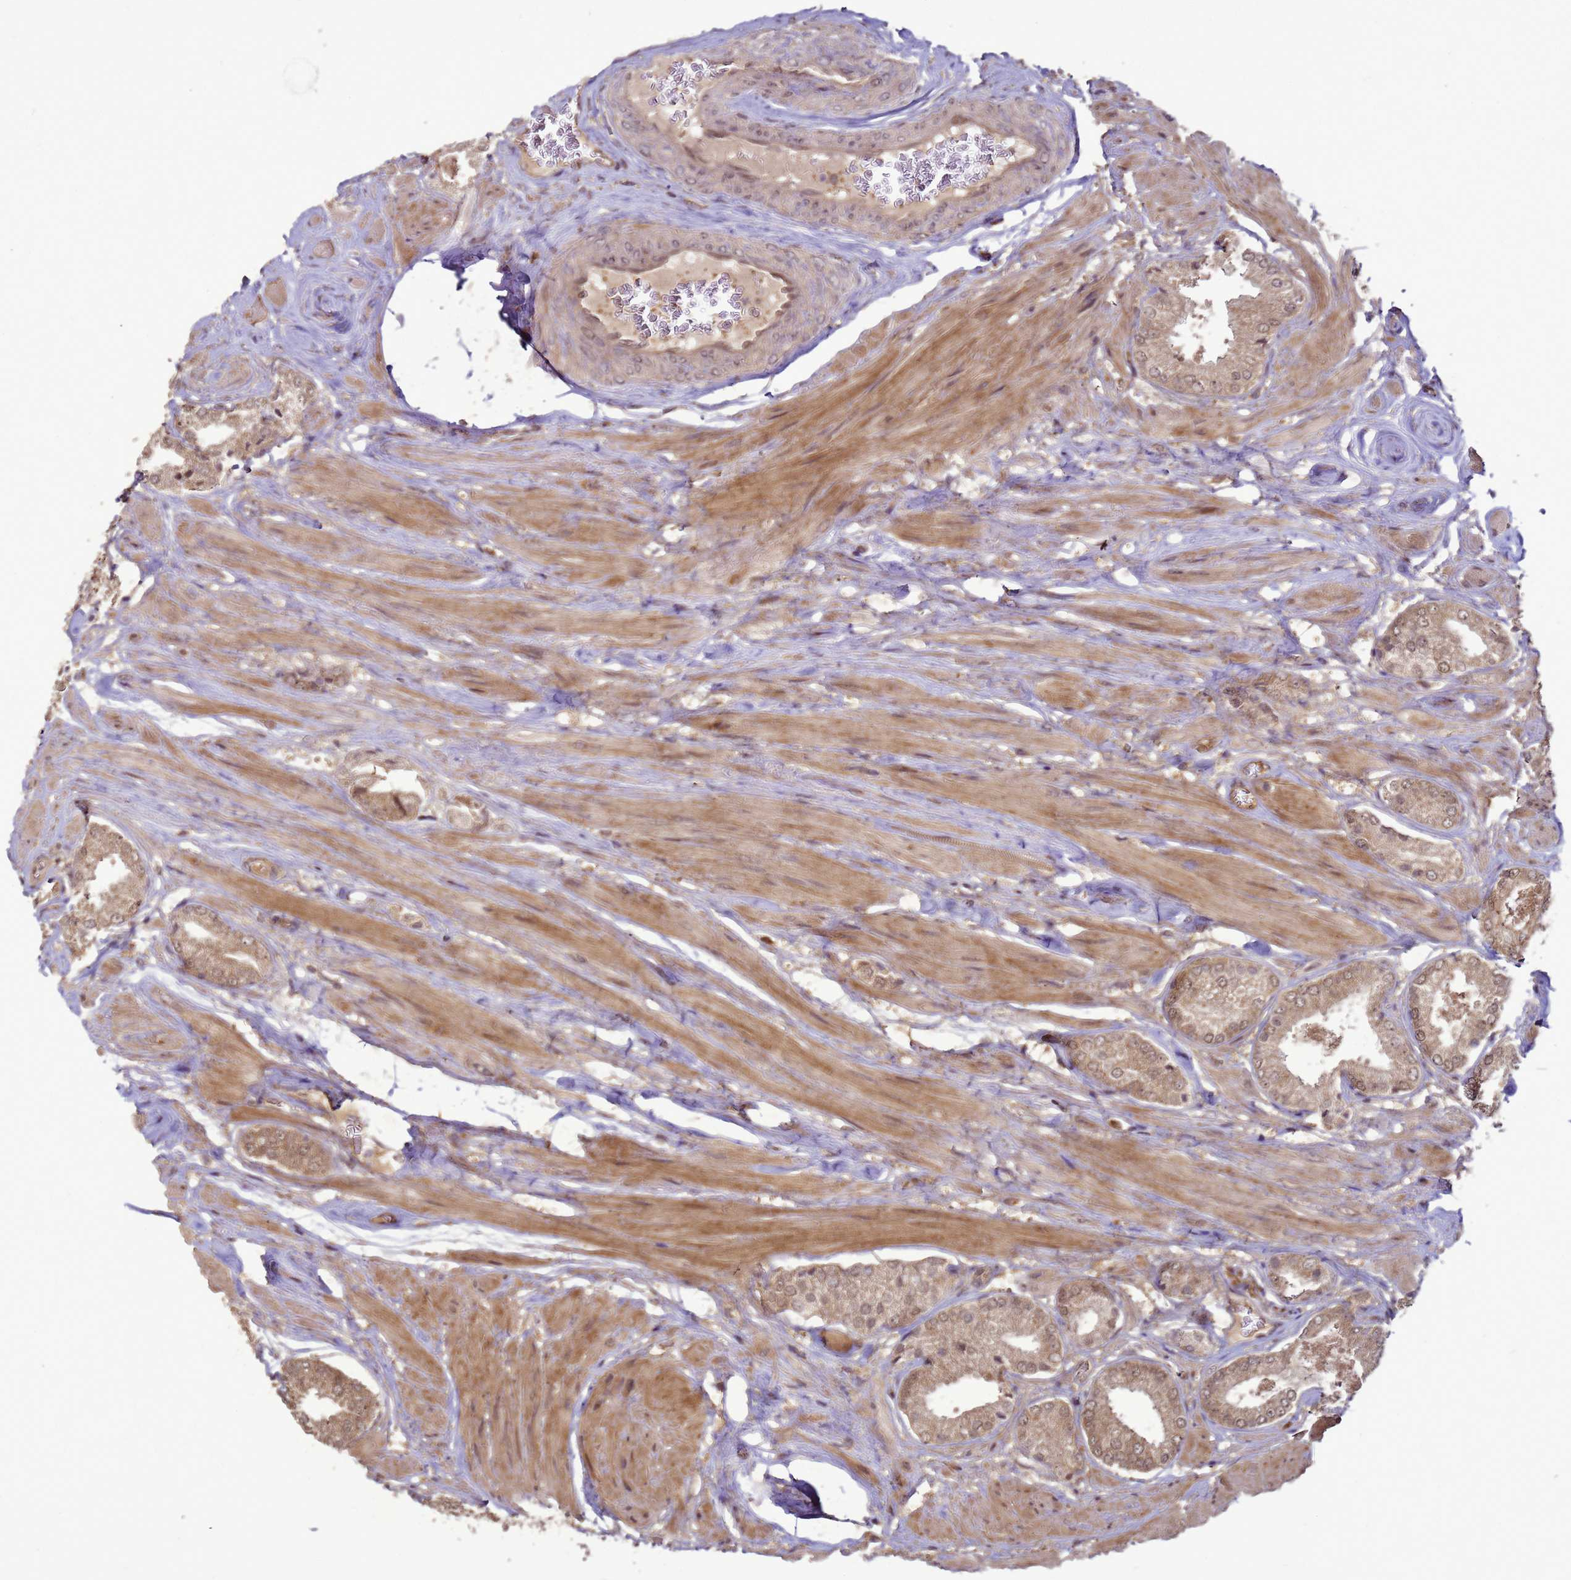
{"staining": {"intensity": "moderate", "quantity": ">75%", "location": "cytoplasmic/membranous,nuclear"}, "tissue": "prostate cancer", "cell_type": "Tumor cells", "image_type": "cancer", "snomed": [{"axis": "morphology", "description": "Adenocarcinoma, High grade"}, {"axis": "topography", "description": "Prostate and seminal vesicle, NOS"}], "caption": "Protein expression analysis of human high-grade adenocarcinoma (prostate) reveals moderate cytoplasmic/membranous and nuclear staining in approximately >75% of tumor cells.", "gene": "CRBN", "patient": {"sex": "male", "age": 64}}